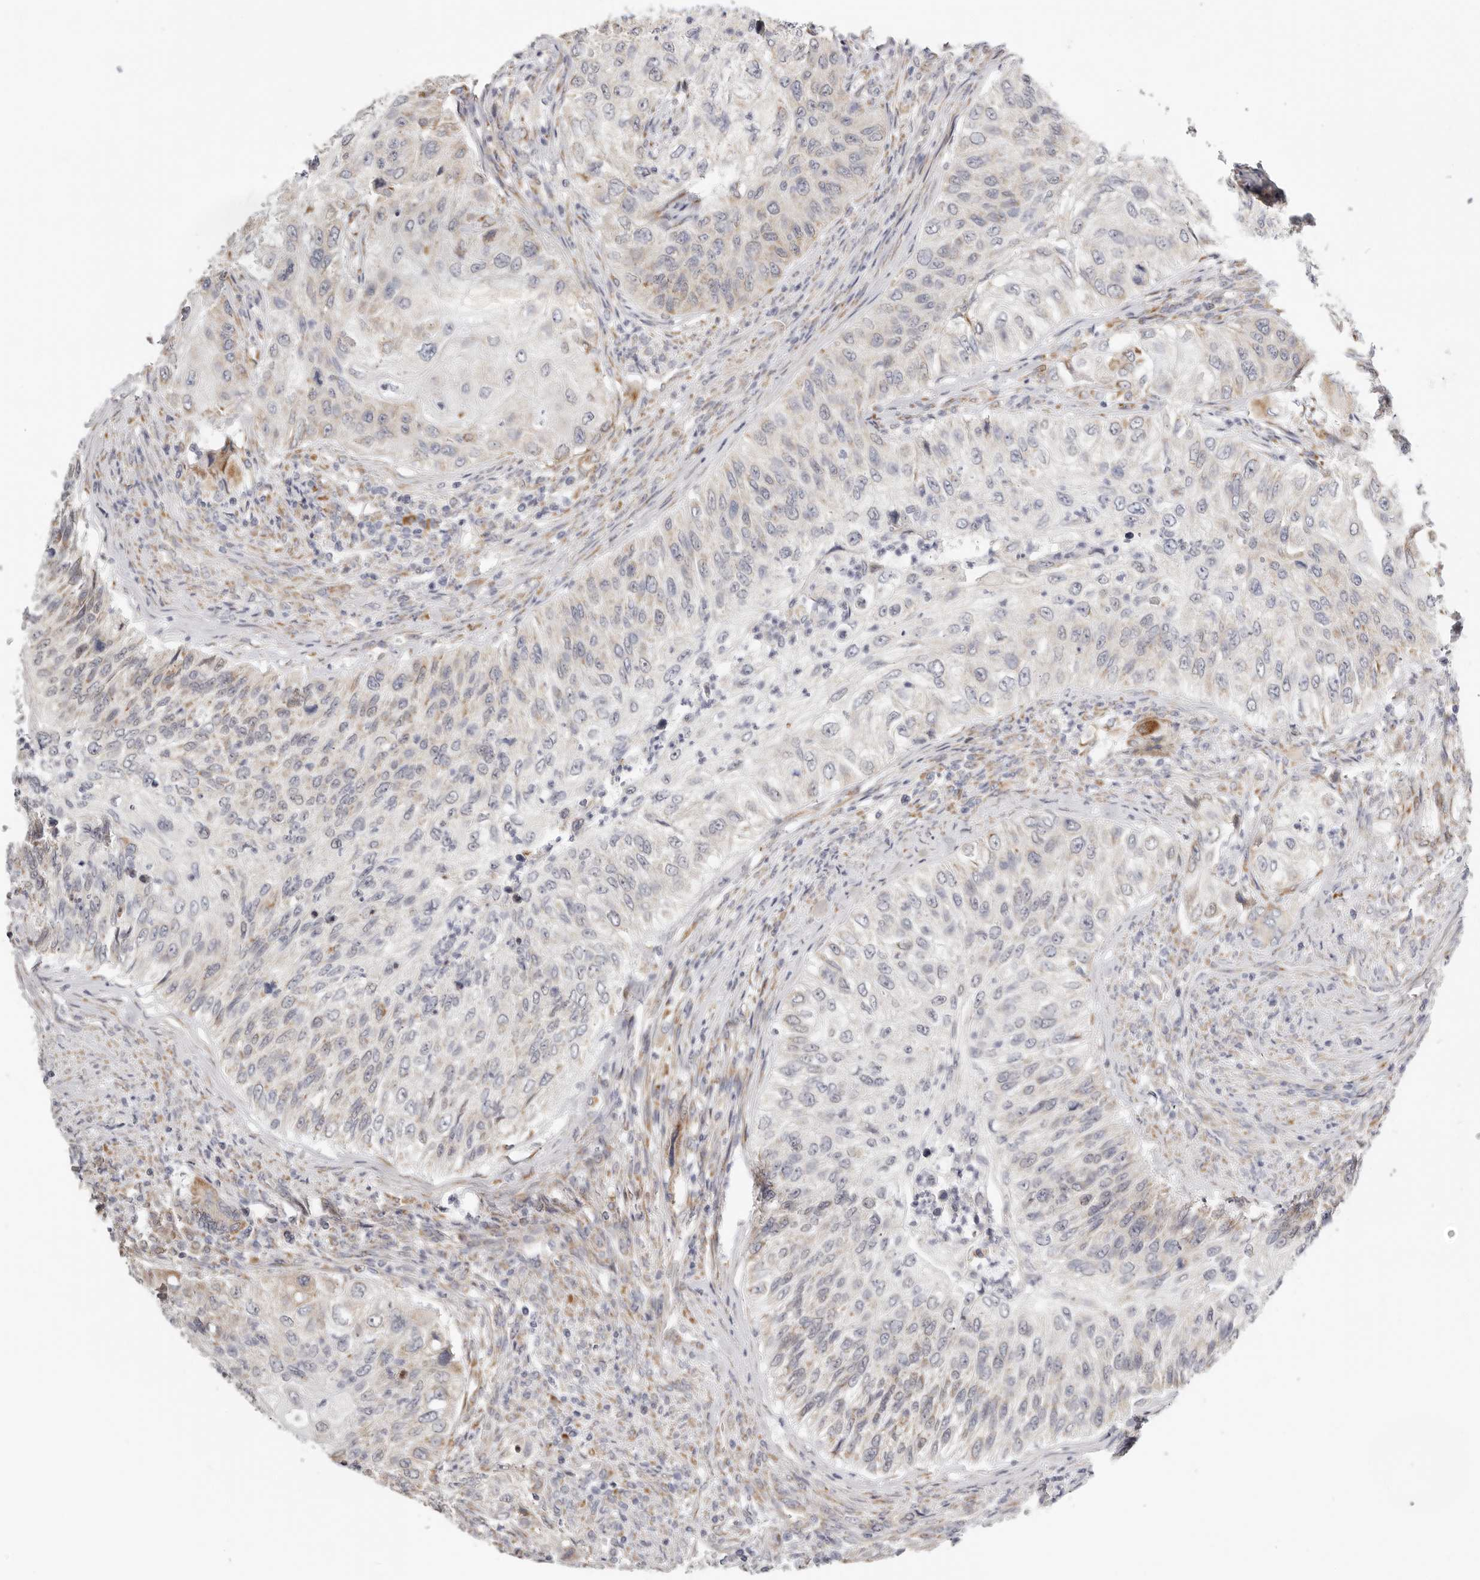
{"staining": {"intensity": "weak", "quantity": "<25%", "location": "cytoplasmic/membranous"}, "tissue": "urothelial cancer", "cell_type": "Tumor cells", "image_type": "cancer", "snomed": [{"axis": "morphology", "description": "Urothelial carcinoma, High grade"}, {"axis": "topography", "description": "Urinary bladder"}], "caption": "DAB (3,3'-diaminobenzidine) immunohistochemical staining of human high-grade urothelial carcinoma exhibits no significant staining in tumor cells.", "gene": "IL32", "patient": {"sex": "female", "age": 60}}